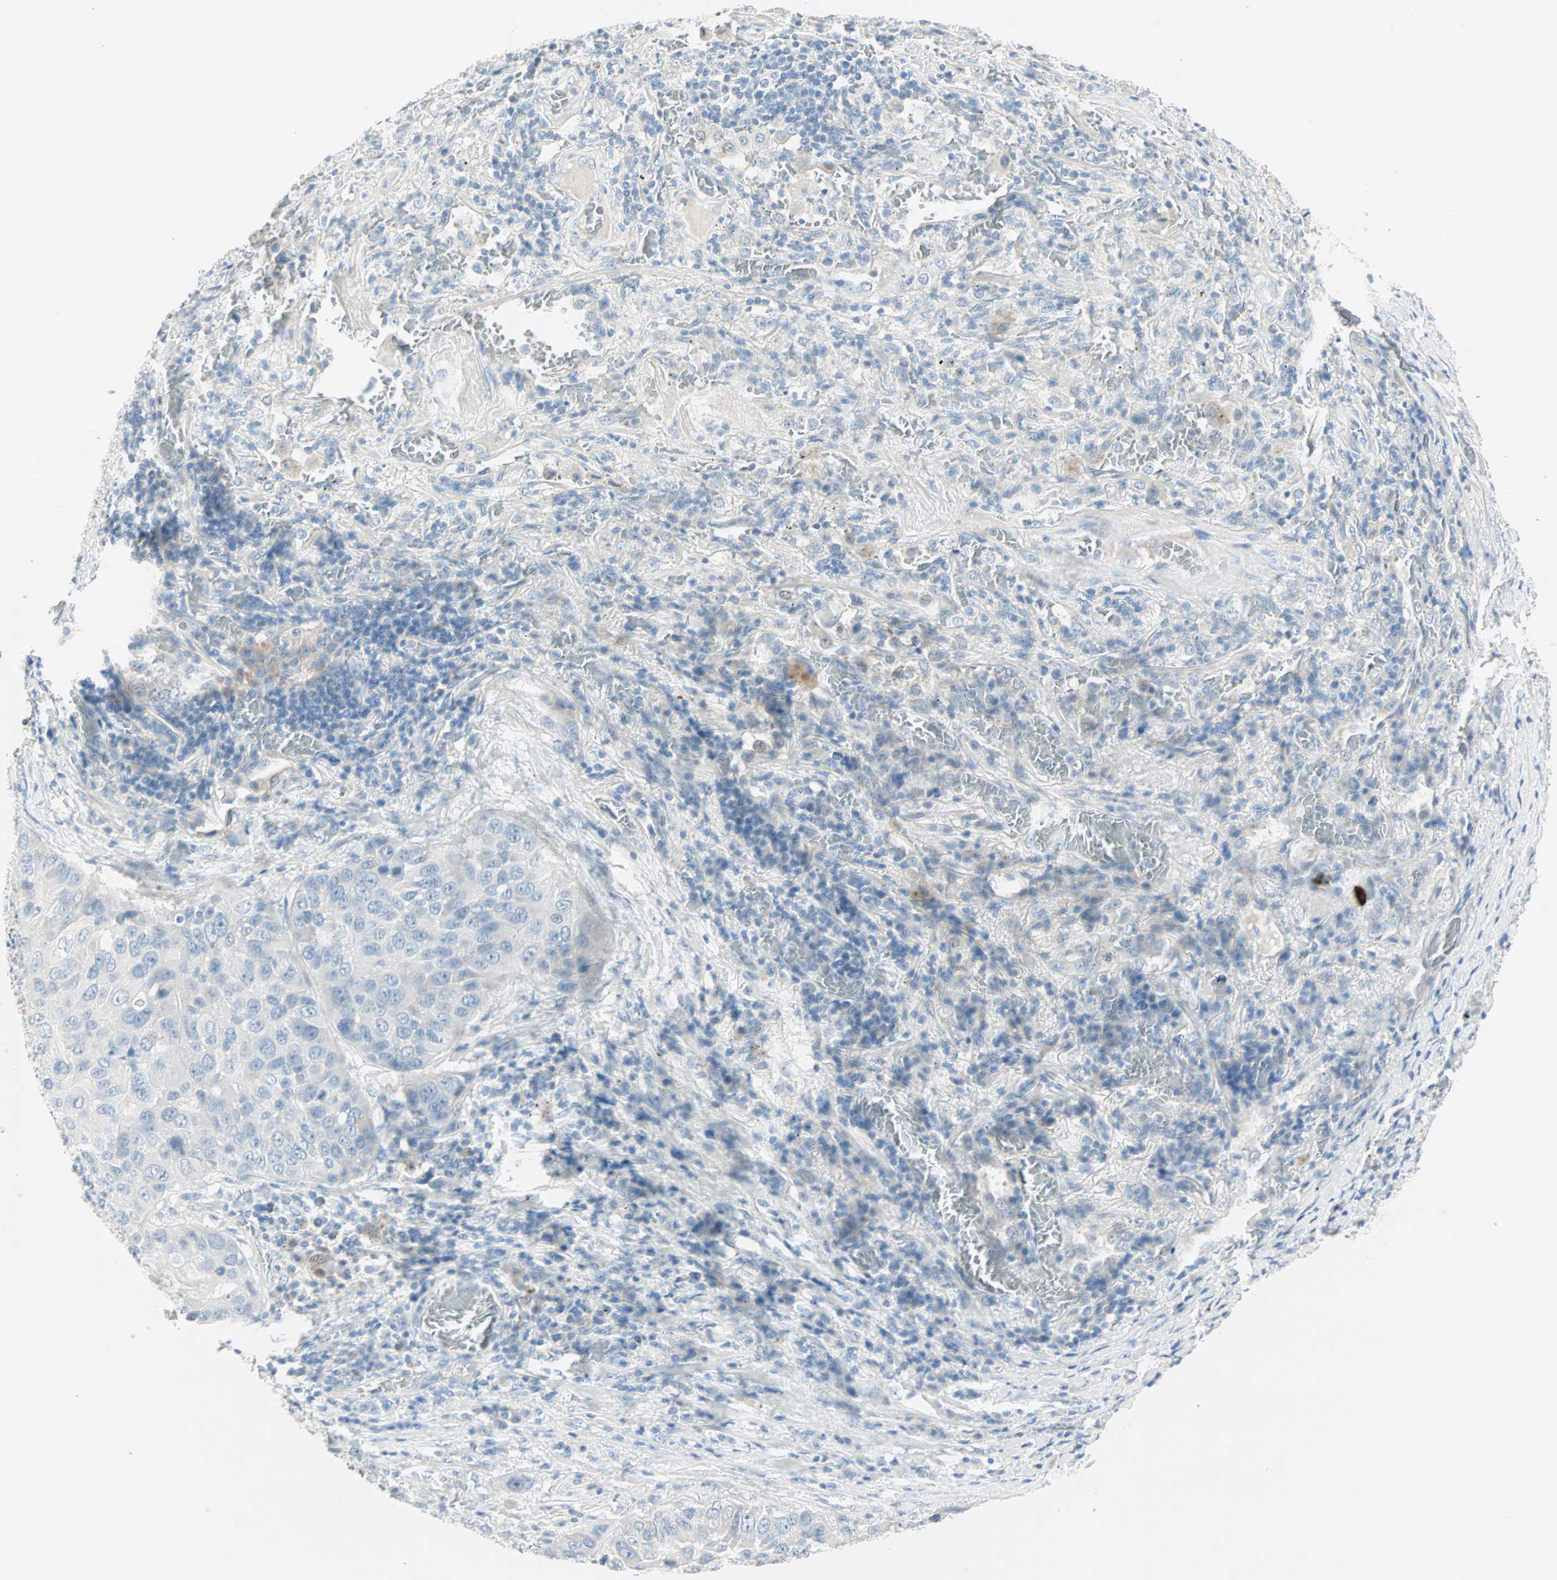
{"staining": {"intensity": "negative", "quantity": "none", "location": "none"}, "tissue": "lung cancer", "cell_type": "Tumor cells", "image_type": "cancer", "snomed": [{"axis": "morphology", "description": "Squamous cell carcinoma, NOS"}, {"axis": "topography", "description": "Lung"}], "caption": "Immunohistochemical staining of squamous cell carcinoma (lung) demonstrates no significant positivity in tumor cells.", "gene": "SULT1C2", "patient": {"sex": "male", "age": 57}}